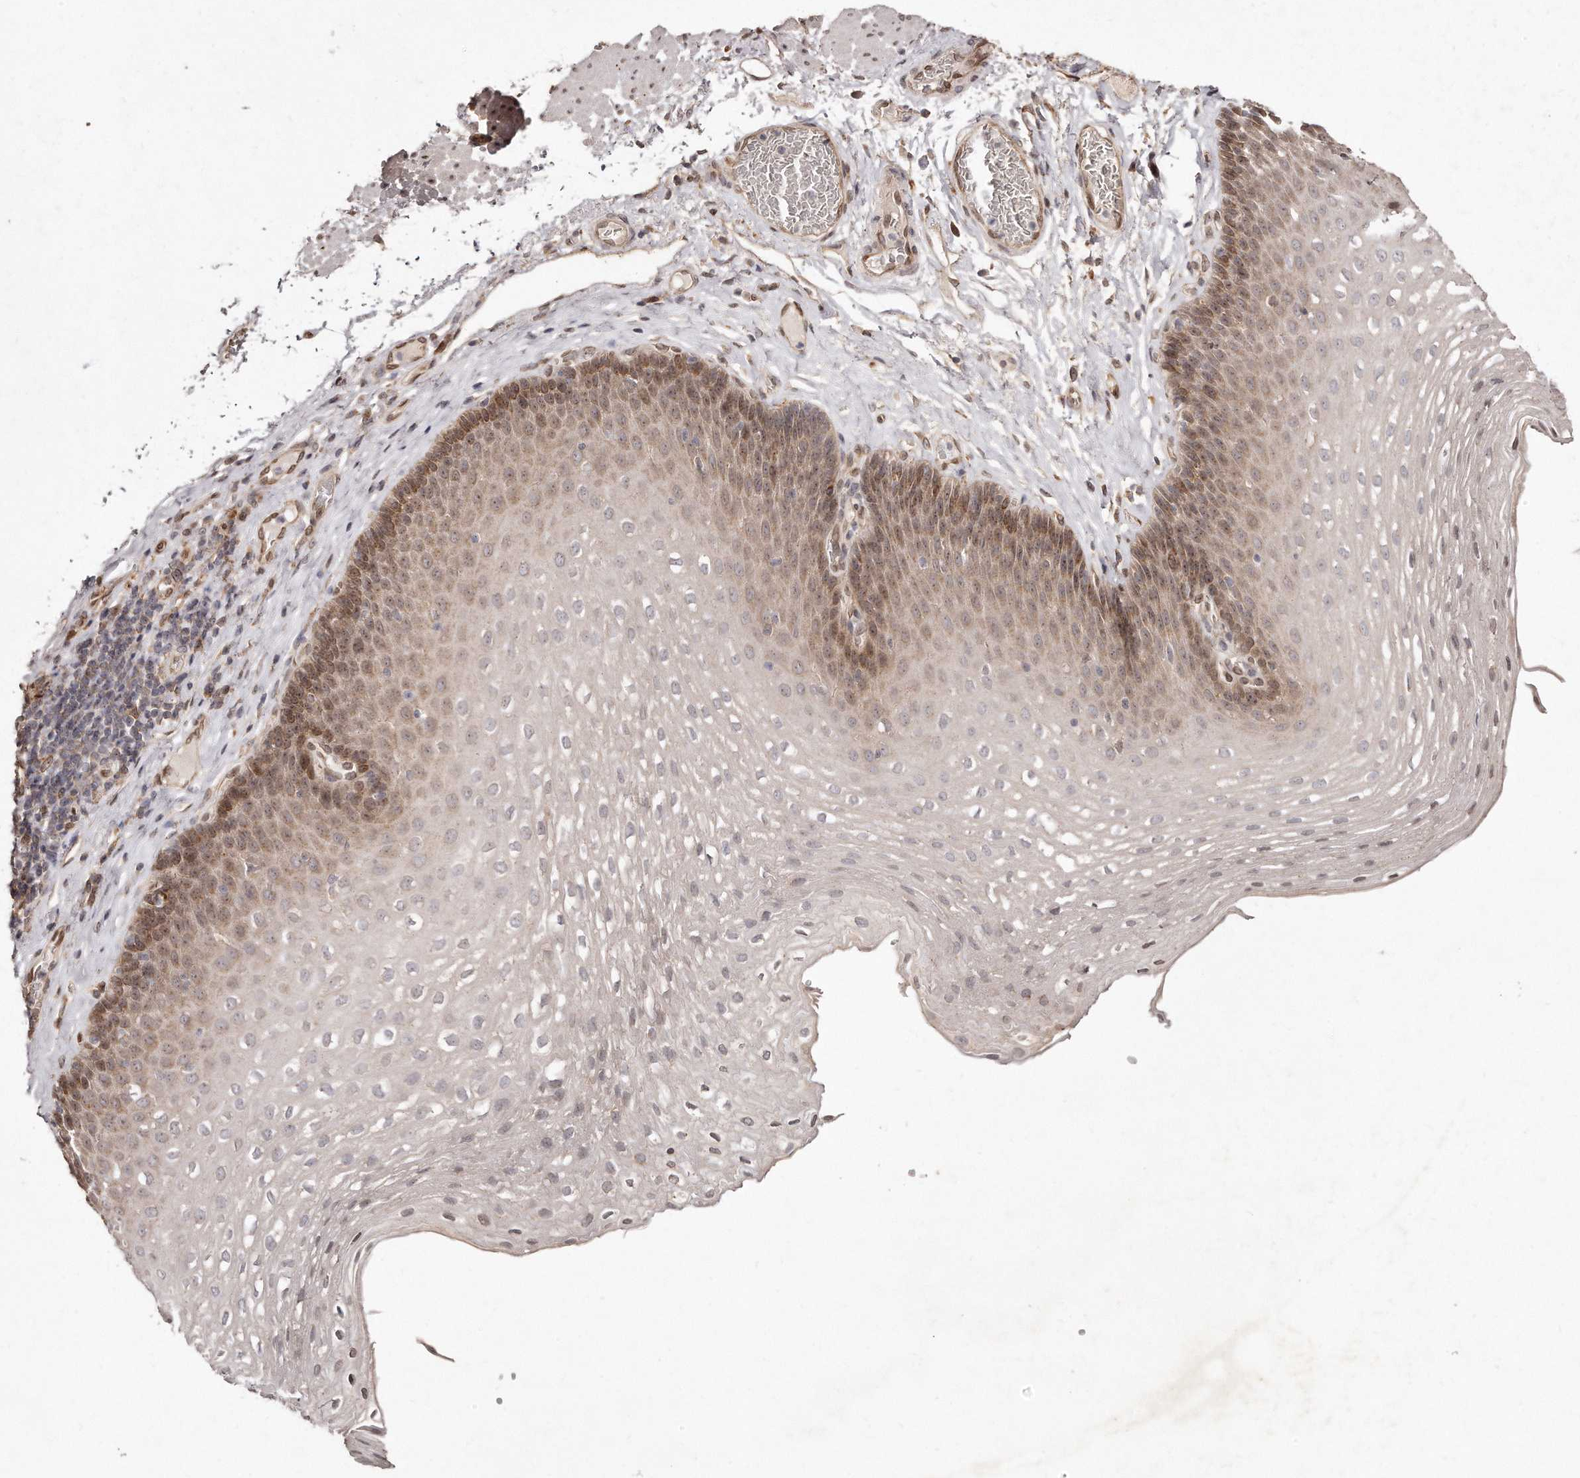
{"staining": {"intensity": "moderate", "quantity": "25%-75%", "location": "cytoplasmic/membranous,nuclear"}, "tissue": "esophagus", "cell_type": "Squamous epithelial cells", "image_type": "normal", "snomed": [{"axis": "morphology", "description": "Normal tissue, NOS"}, {"axis": "topography", "description": "Esophagus"}], "caption": "Immunohistochemical staining of unremarkable human esophagus demonstrates medium levels of moderate cytoplasmic/membranous,nuclear positivity in approximately 25%-75% of squamous epithelial cells.", "gene": "HASPIN", "patient": {"sex": "female", "age": 66}}